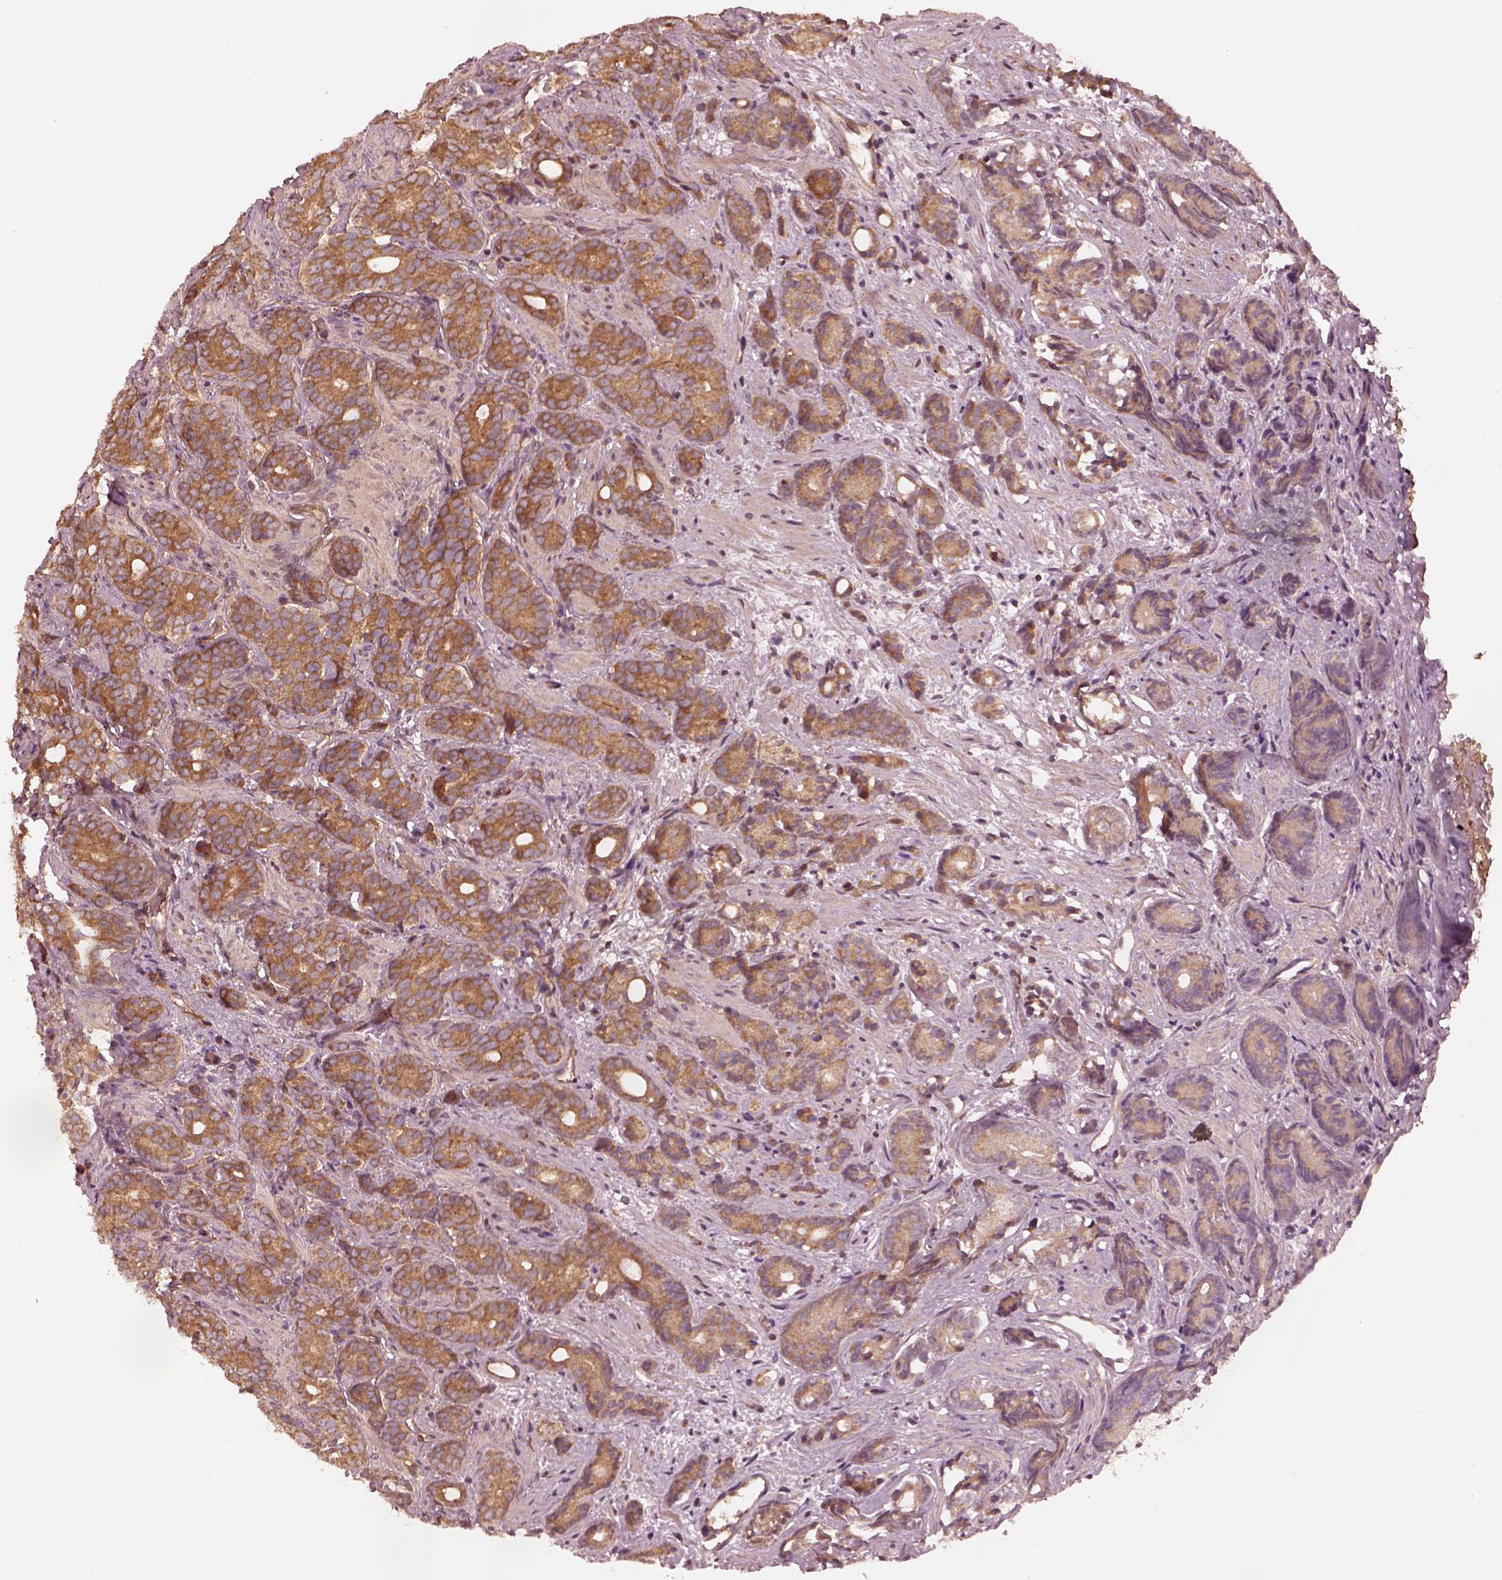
{"staining": {"intensity": "moderate", "quantity": ">75%", "location": "cytoplasmic/membranous"}, "tissue": "prostate cancer", "cell_type": "Tumor cells", "image_type": "cancer", "snomed": [{"axis": "morphology", "description": "Adenocarcinoma, High grade"}, {"axis": "topography", "description": "Prostate"}], "caption": "Immunohistochemical staining of prostate cancer (high-grade adenocarcinoma) displays moderate cytoplasmic/membranous protein staining in about >75% of tumor cells.", "gene": "PIK3R2", "patient": {"sex": "male", "age": 84}}